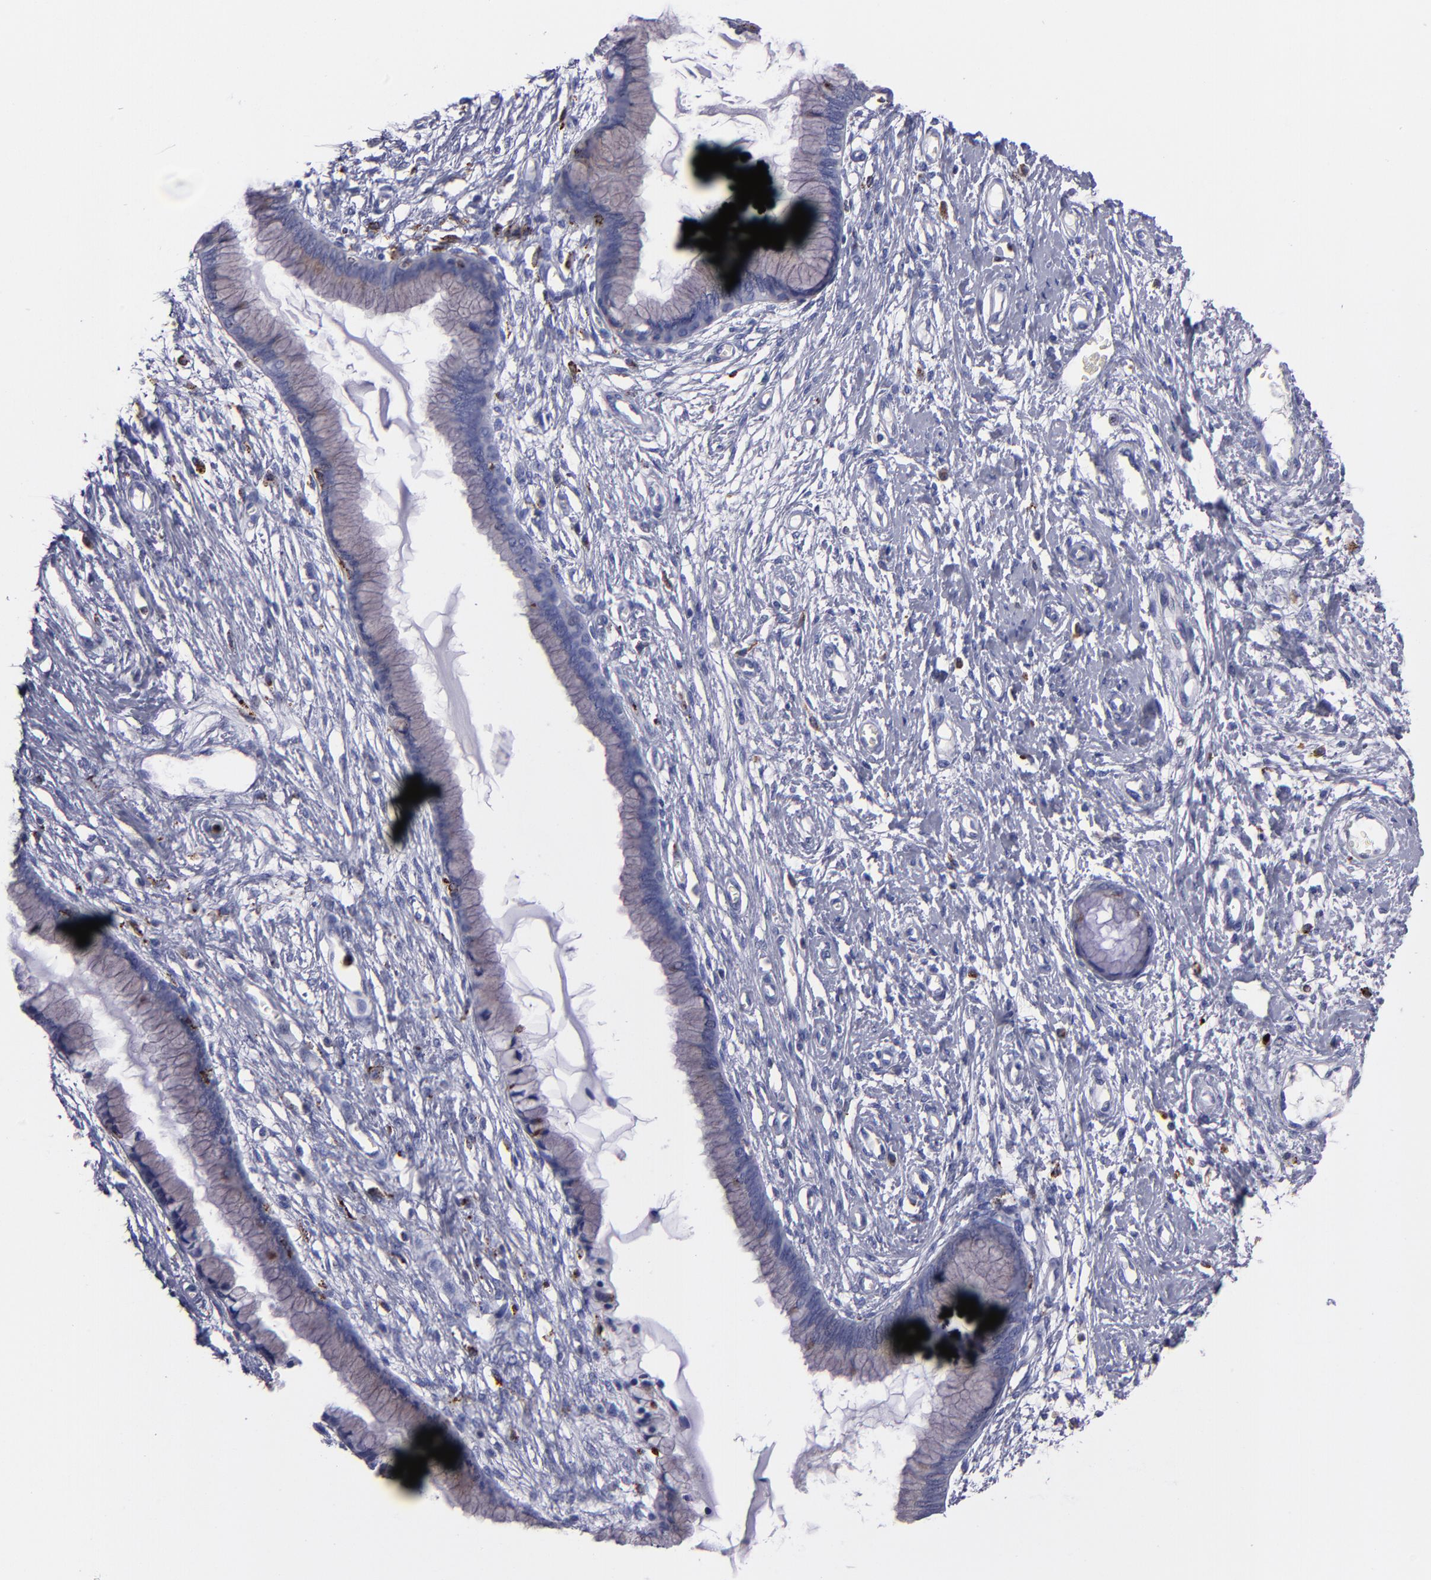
{"staining": {"intensity": "moderate", "quantity": "<25%", "location": "nuclear"}, "tissue": "cervix", "cell_type": "Glandular cells", "image_type": "normal", "snomed": [{"axis": "morphology", "description": "Normal tissue, NOS"}, {"axis": "topography", "description": "Cervix"}], "caption": "Normal cervix was stained to show a protein in brown. There is low levels of moderate nuclear expression in about <25% of glandular cells. (DAB (3,3'-diaminobenzidine) = brown stain, brightfield microscopy at high magnification).", "gene": "CTSS", "patient": {"sex": "female", "age": 55}}